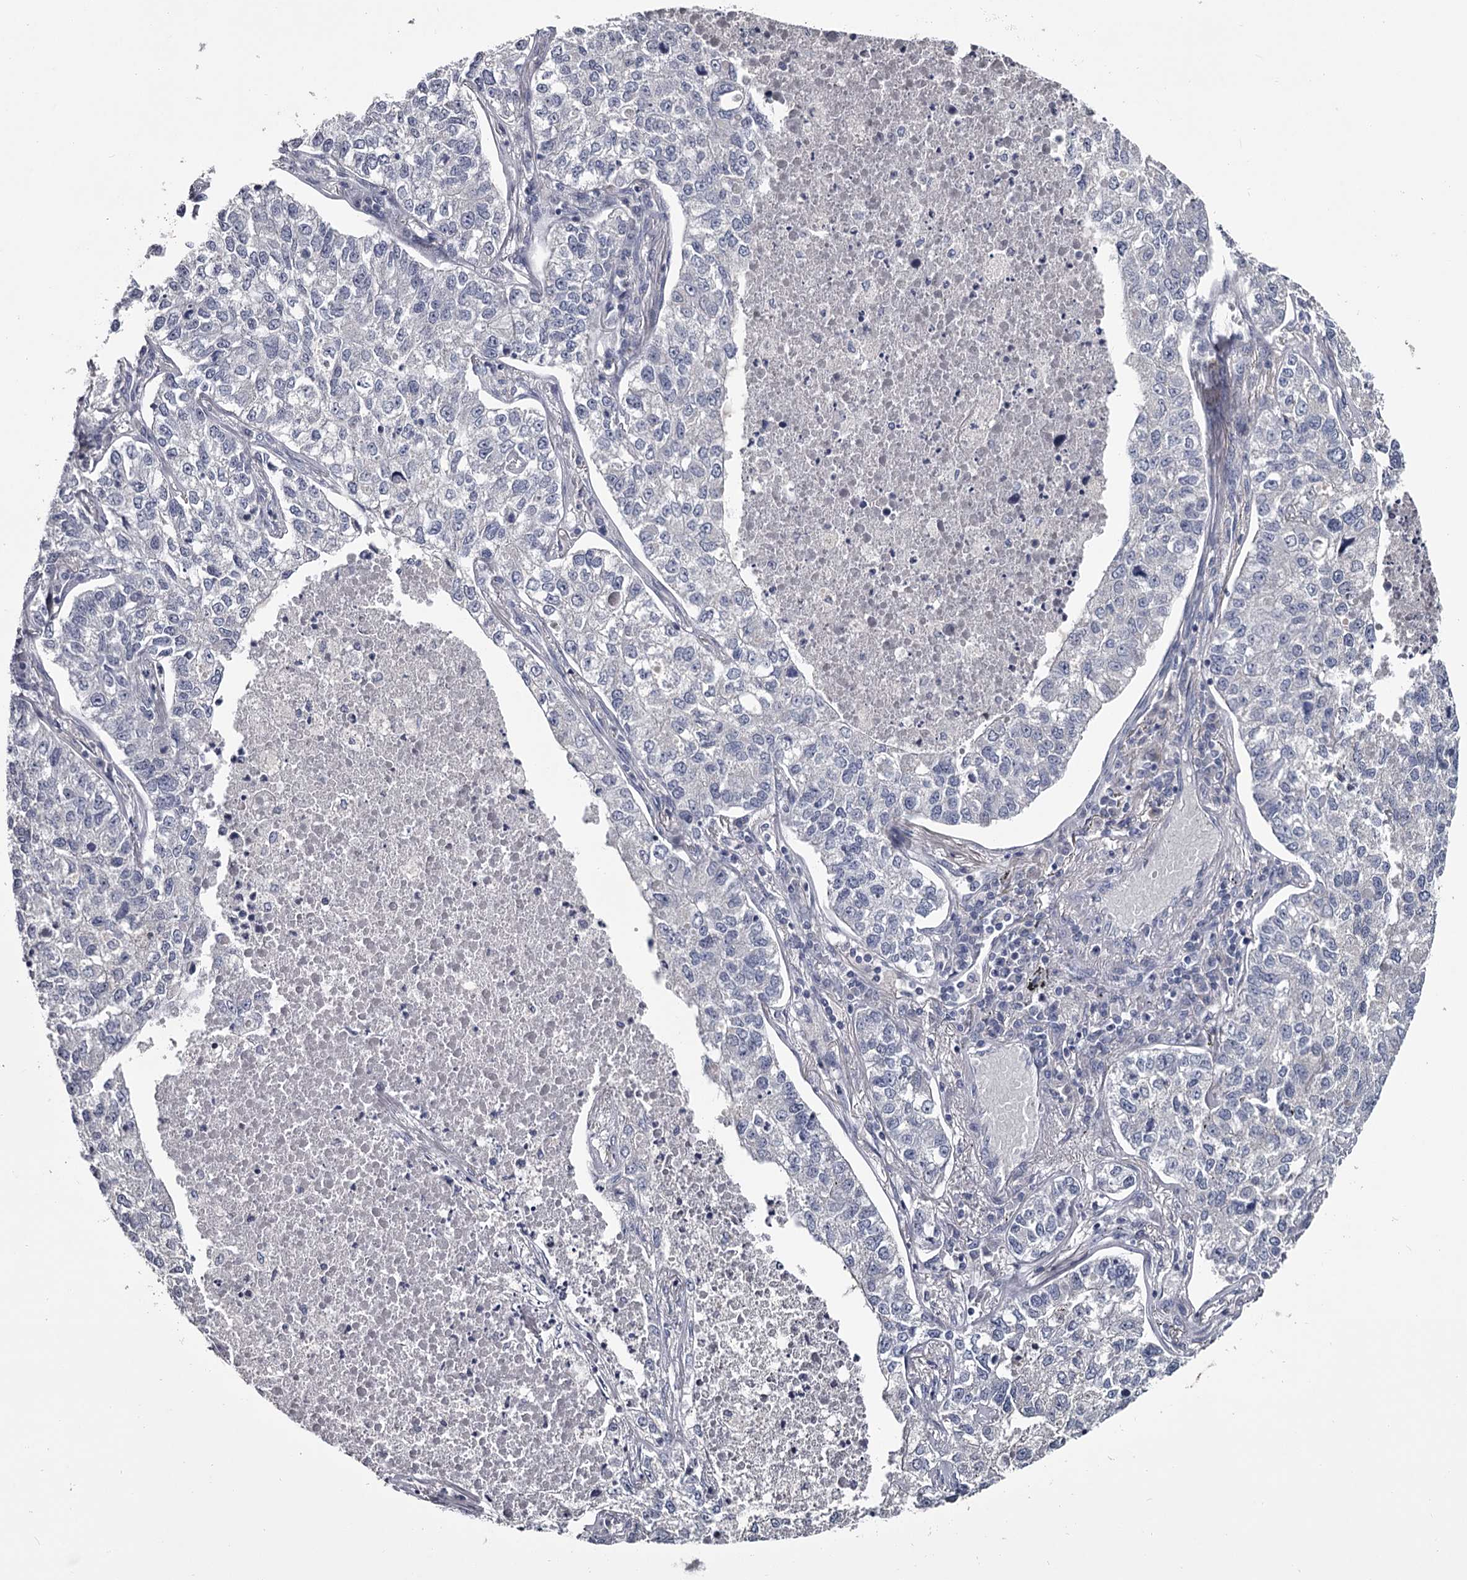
{"staining": {"intensity": "negative", "quantity": "none", "location": "none"}, "tissue": "lung cancer", "cell_type": "Tumor cells", "image_type": "cancer", "snomed": [{"axis": "morphology", "description": "Adenocarcinoma, NOS"}, {"axis": "topography", "description": "Lung"}], "caption": "Tumor cells are negative for protein expression in human adenocarcinoma (lung).", "gene": "DAO", "patient": {"sex": "male", "age": 49}}